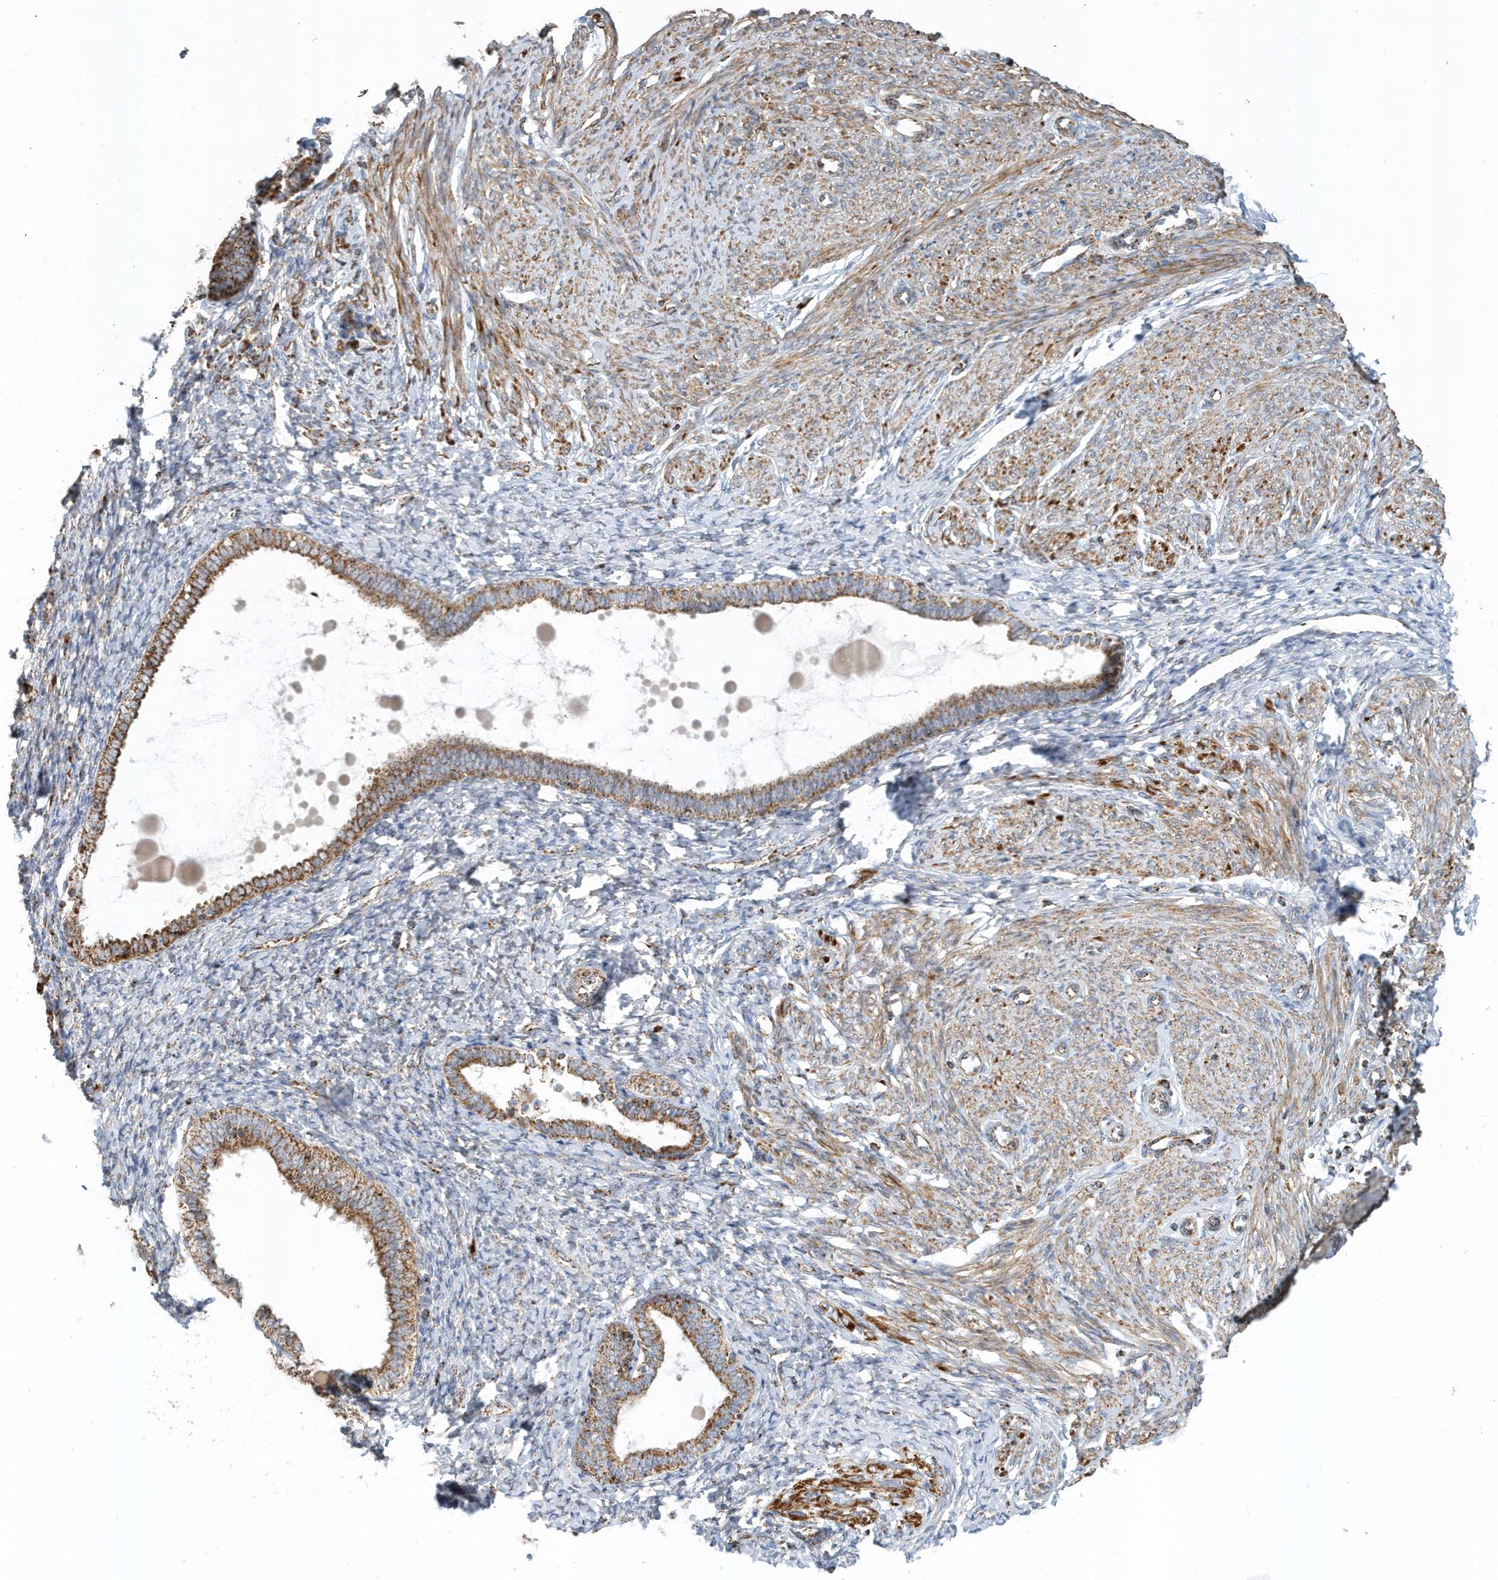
{"staining": {"intensity": "moderate", "quantity": ">75%", "location": "cytoplasmic/membranous"}, "tissue": "endometrium", "cell_type": "Cells in endometrial stroma", "image_type": "normal", "snomed": [{"axis": "morphology", "description": "Normal tissue, NOS"}, {"axis": "topography", "description": "Endometrium"}], "caption": "This is a micrograph of immunohistochemistry staining of unremarkable endometrium, which shows moderate positivity in the cytoplasmic/membranous of cells in endometrial stroma.", "gene": "MAN1A1", "patient": {"sex": "female", "age": 72}}